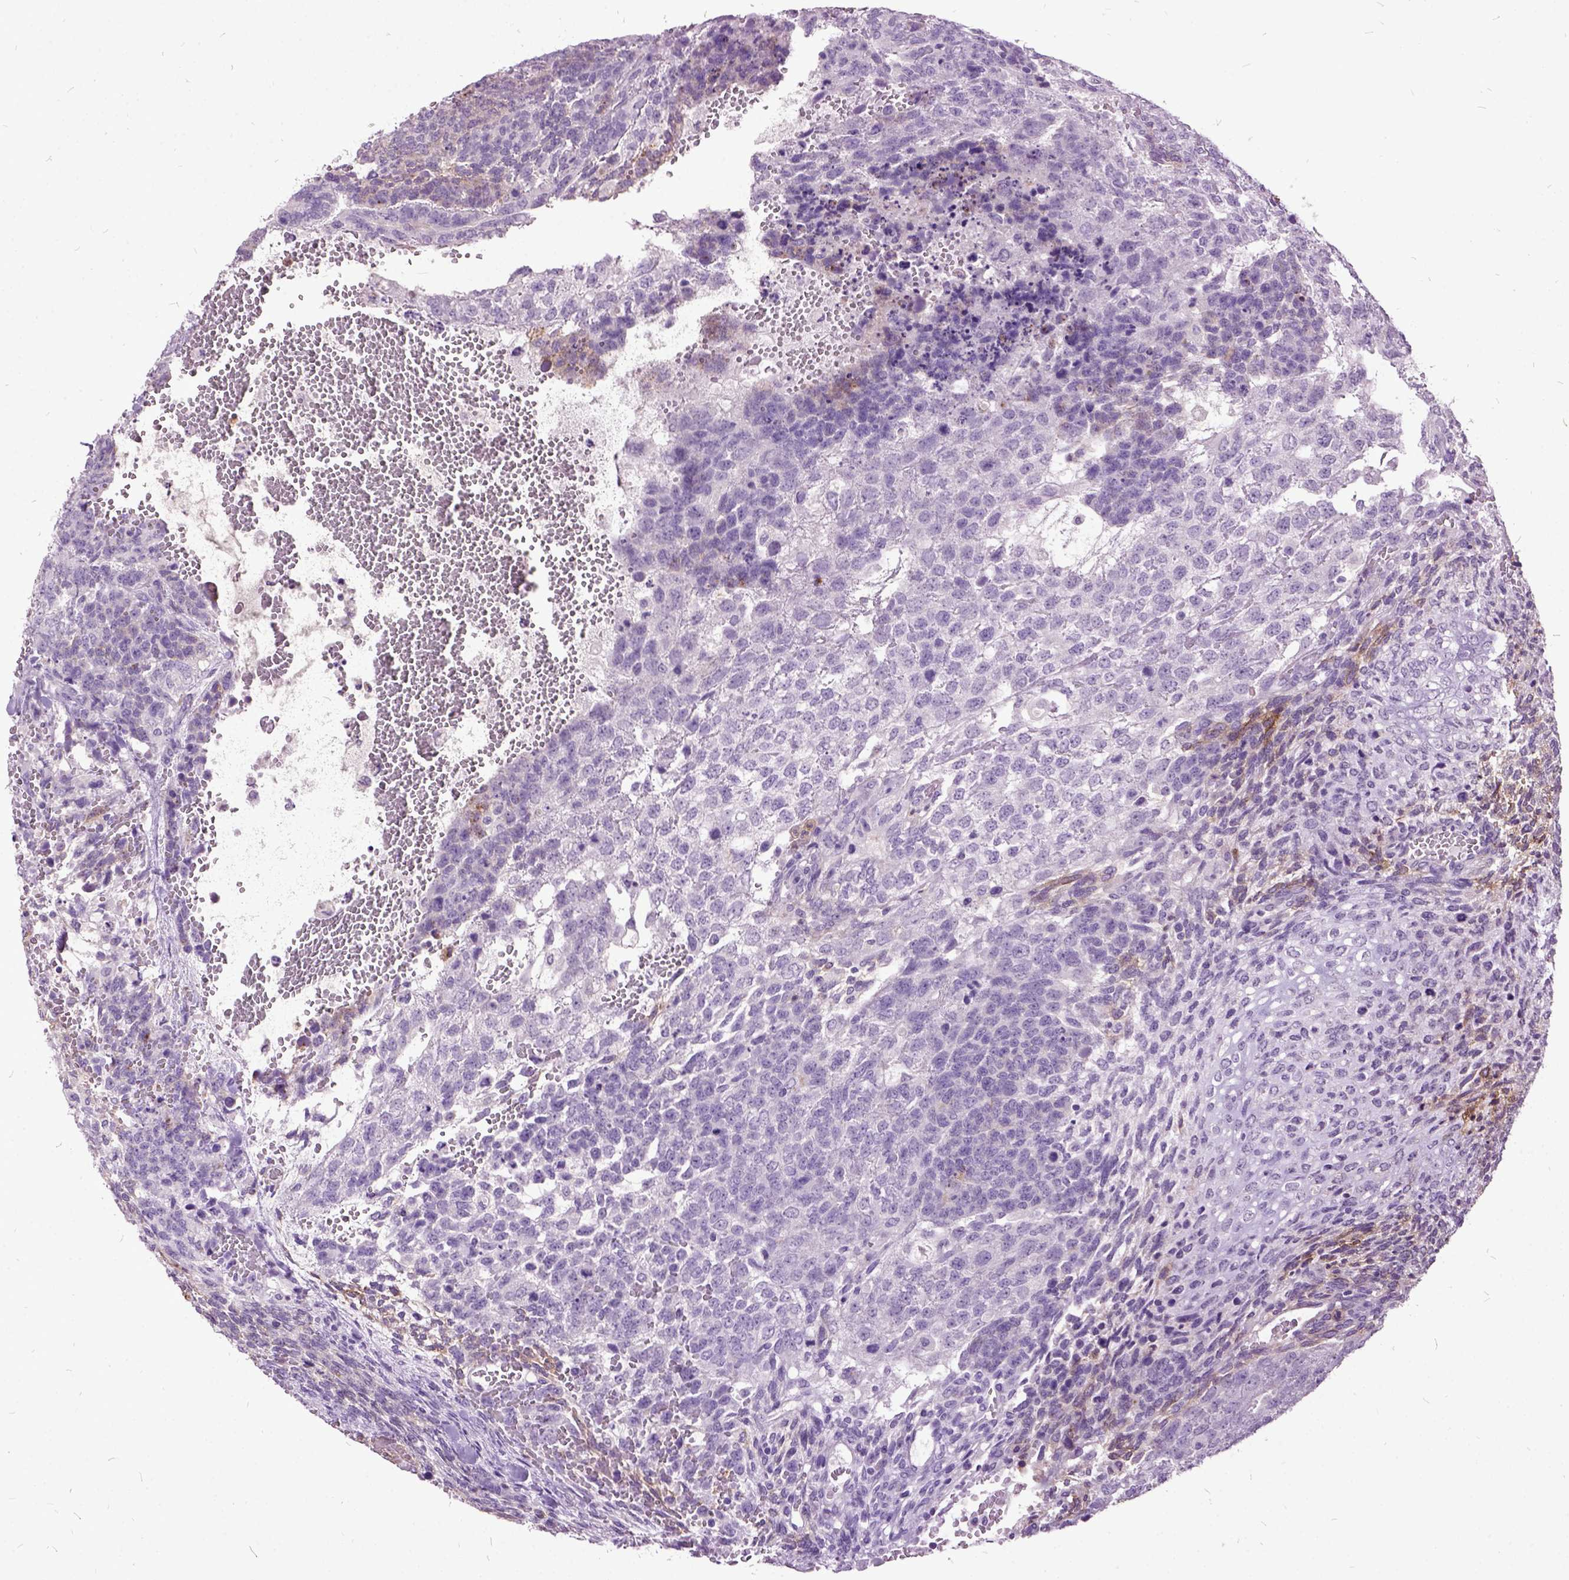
{"staining": {"intensity": "negative", "quantity": "none", "location": "none"}, "tissue": "testis cancer", "cell_type": "Tumor cells", "image_type": "cancer", "snomed": [{"axis": "morphology", "description": "Normal tissue, NOS"}, {"axis": "morphology", "description": "Carcinoma, Embryonal, NOS"}, {"axis": "topography", "description": "Testis"}, {"axis": "topography", "description": "Epididymis"}], "caption": "Tumor cells show no significant positivity in embryonal carcinoma (testis).", "gene": "MME", "patient": {"sex": "male", "age": 23}}